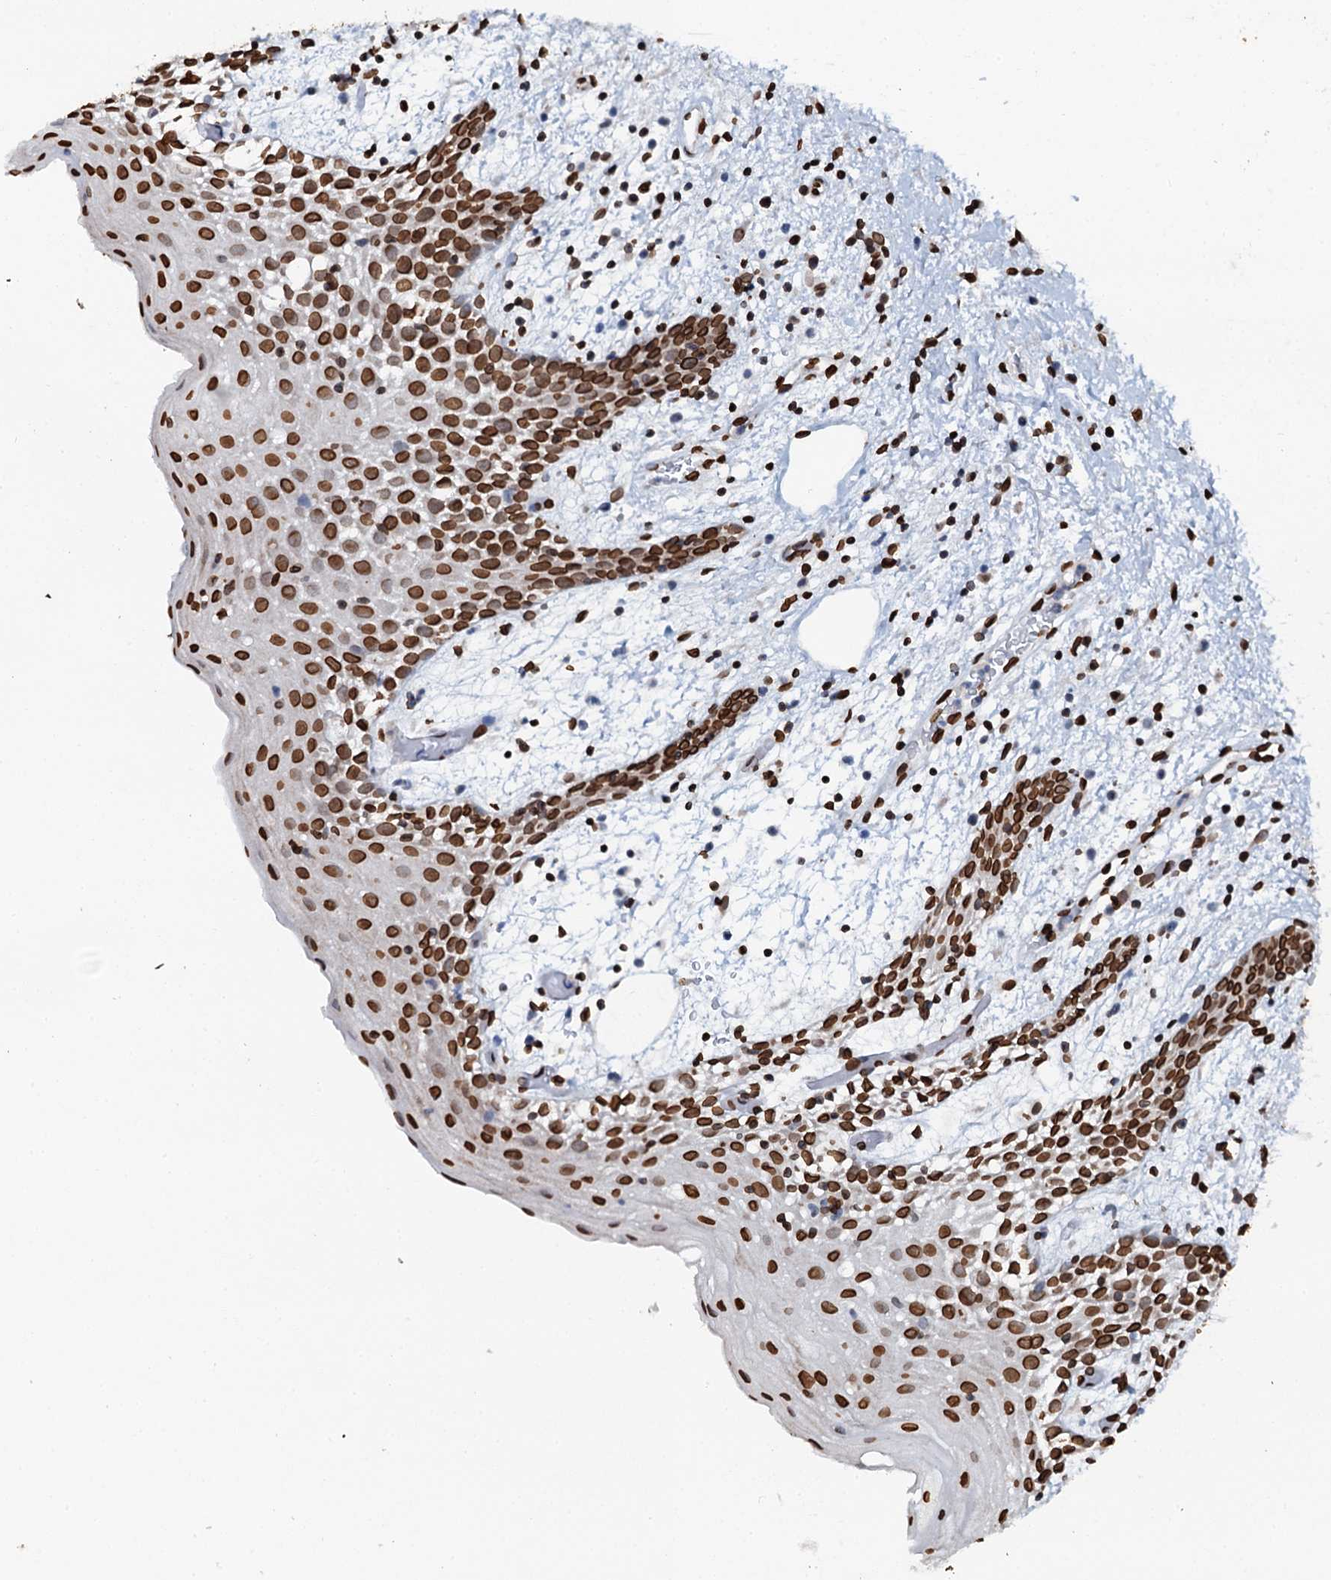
{"staining": {"intensity": "strong", "quantity": ">75%", "location": "nuclear"}, "tissue": "oral mucosa", "cell_type": "Squamous epithelial cells", "image_type": "normal", "snomed": [{"axis": "morphology", "description": "Normal tissue, NOS"}, {"axis": "topography", "description": "Skeletal muscle"}, {"axis": "topography", "description": "Oral tissue"}, {"axis": "topography", "description": "Salivary gland"}, {"axis": "topography", "description": "Peripheral nerve tissue"}], "caption": "High-magnification brightfield microscopy of benign oral mucosa stained with DAB (3,3'-diaminobenzidine) (brown) and counterstained with hematoxylin (blue). squamous epithelial cells exhibit strong nuclear positivity is appreciated in approximately>75% of cells.", "gene": "KATNAL2", "patient": {"sex": "male", "age": 54}}